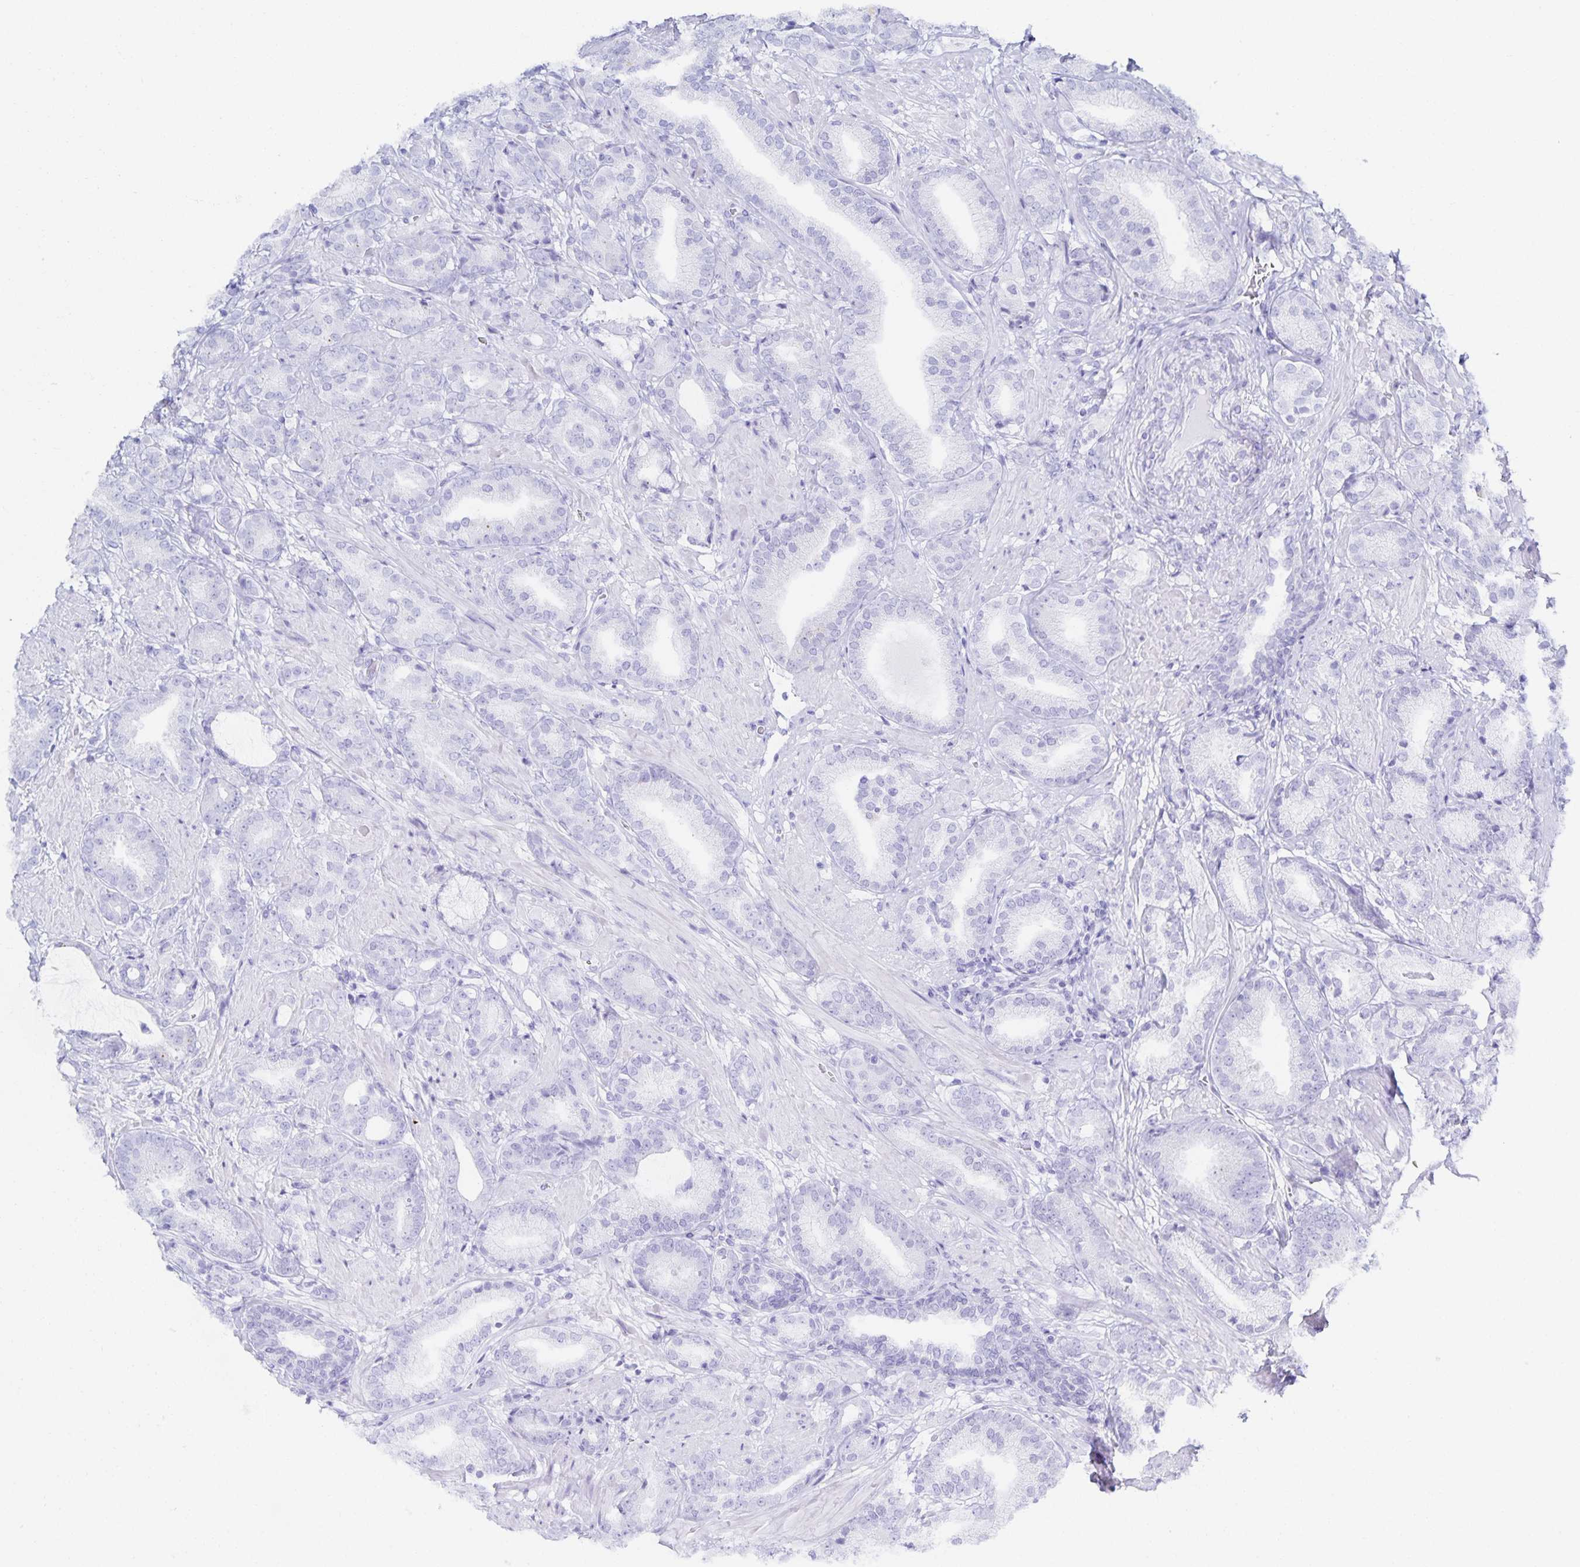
{"staining": {"intensity": "negative", "quantity": "none", "location": "none"}, "tissue": "prostate cancer", "cell_type": "Tumor cells", "image_type": "cancer", "snomed": [{"axis": "morphology", "description": "Adenocarcinoma, High grade"}, {"axis": "topography", "description": "Prostate"}], "caption": "Immunohistochemical staining of prostate cancer (adenocarcinoma (high-grade)) displays no significant expression in tumor cells.", "gene": "SNTN", "patient": {"sex": "male", "age": 56}}